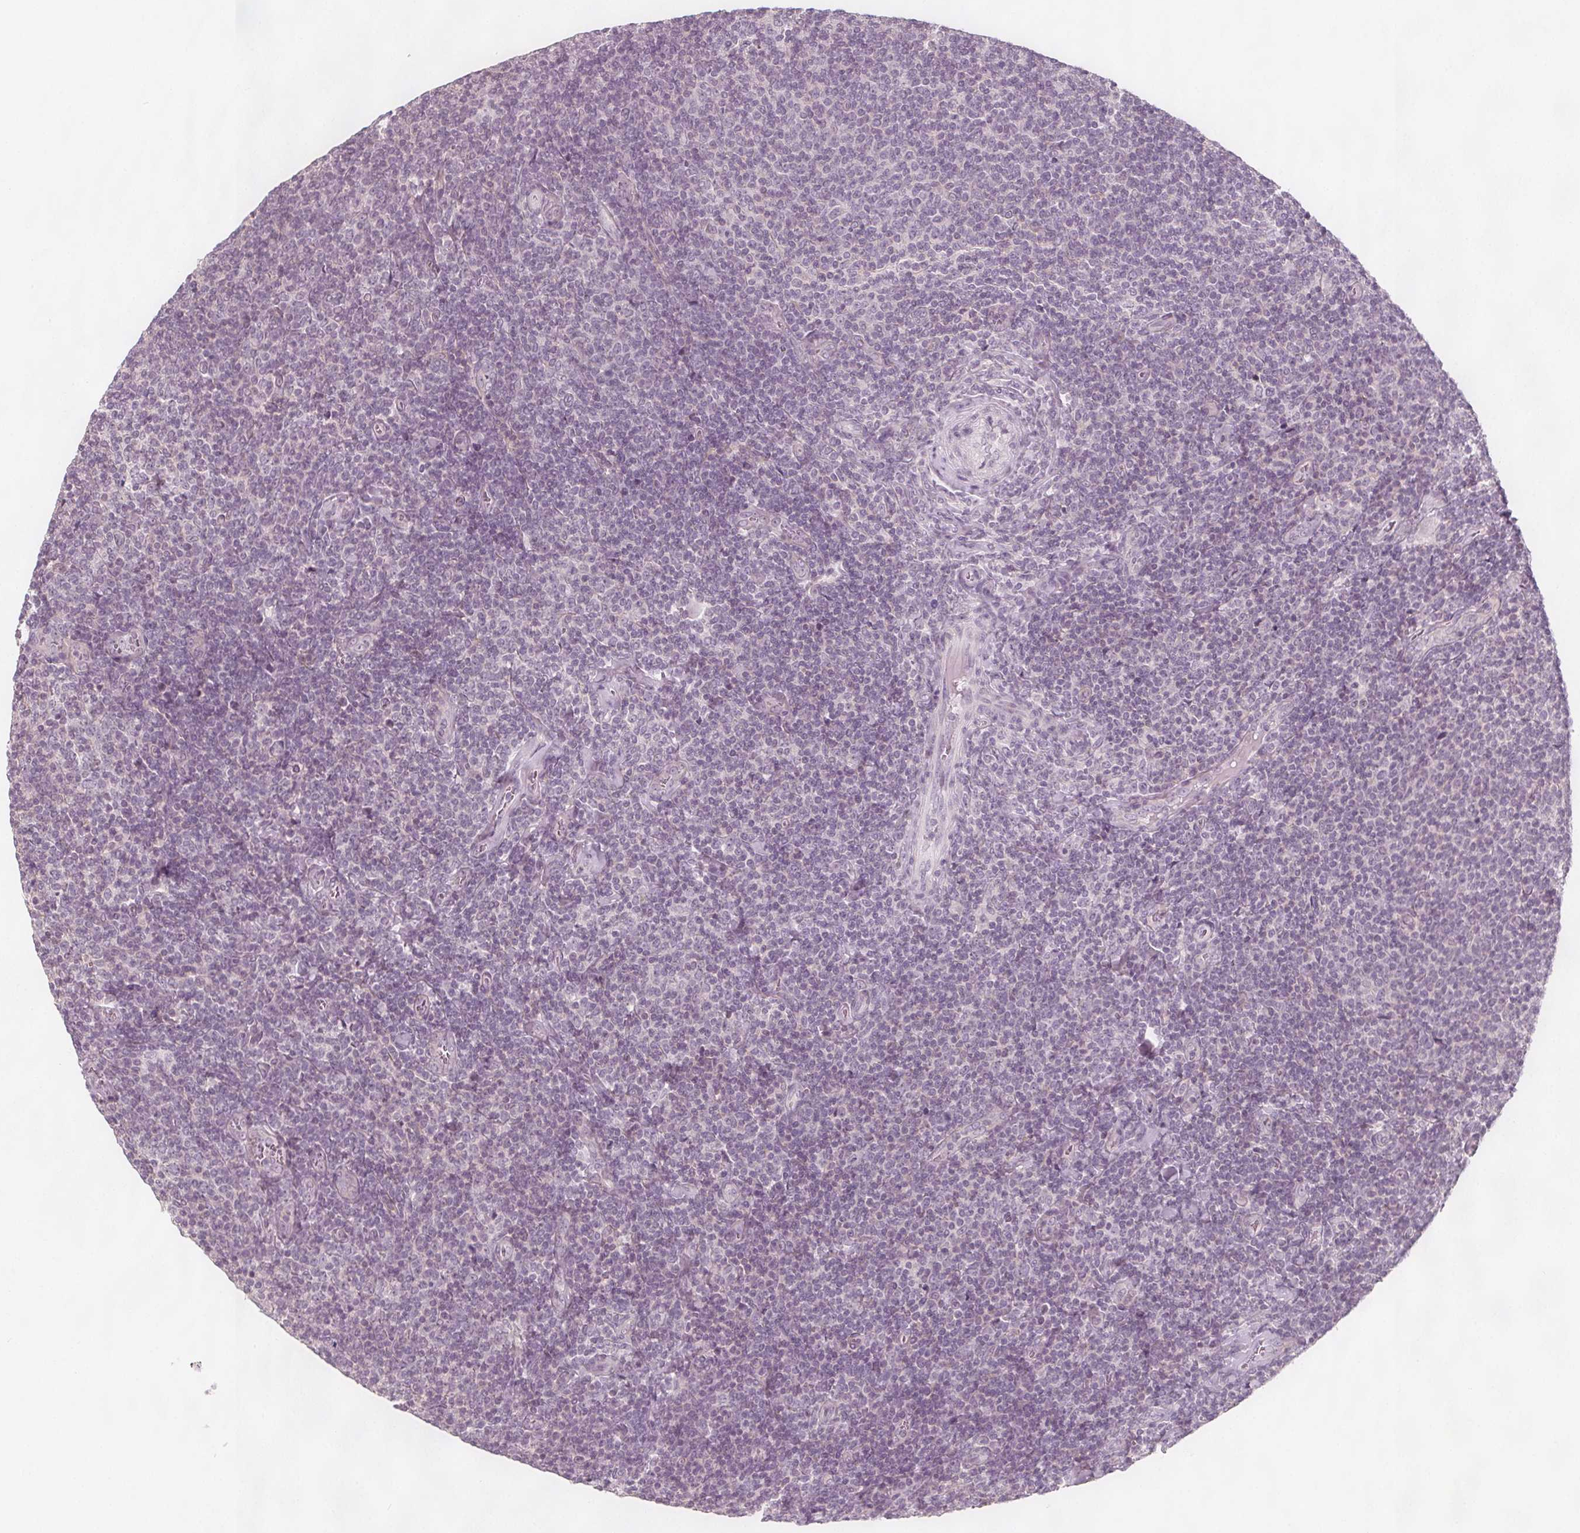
{"staining": {"intensity": "negative", "quantity": "none", "location": "none"}, "tissue": "lymphoma", "cell_type": "Tumor cells", "image_type": "cancer", "snomed": [{"axis": "morphology", "description": "Malignant lymphoma, non-Hodgkin's type, Low grade"}, {"axis": "topography", "description": "Lymph node"}], "caption": "IHC photomicrograph of neoplastic tissue: human lymphoma stained with DAB demonstrates no significant protein staining in tumor cells.", "gene": "C1orf167", "patient": {"sex": "male", "age": 52}}